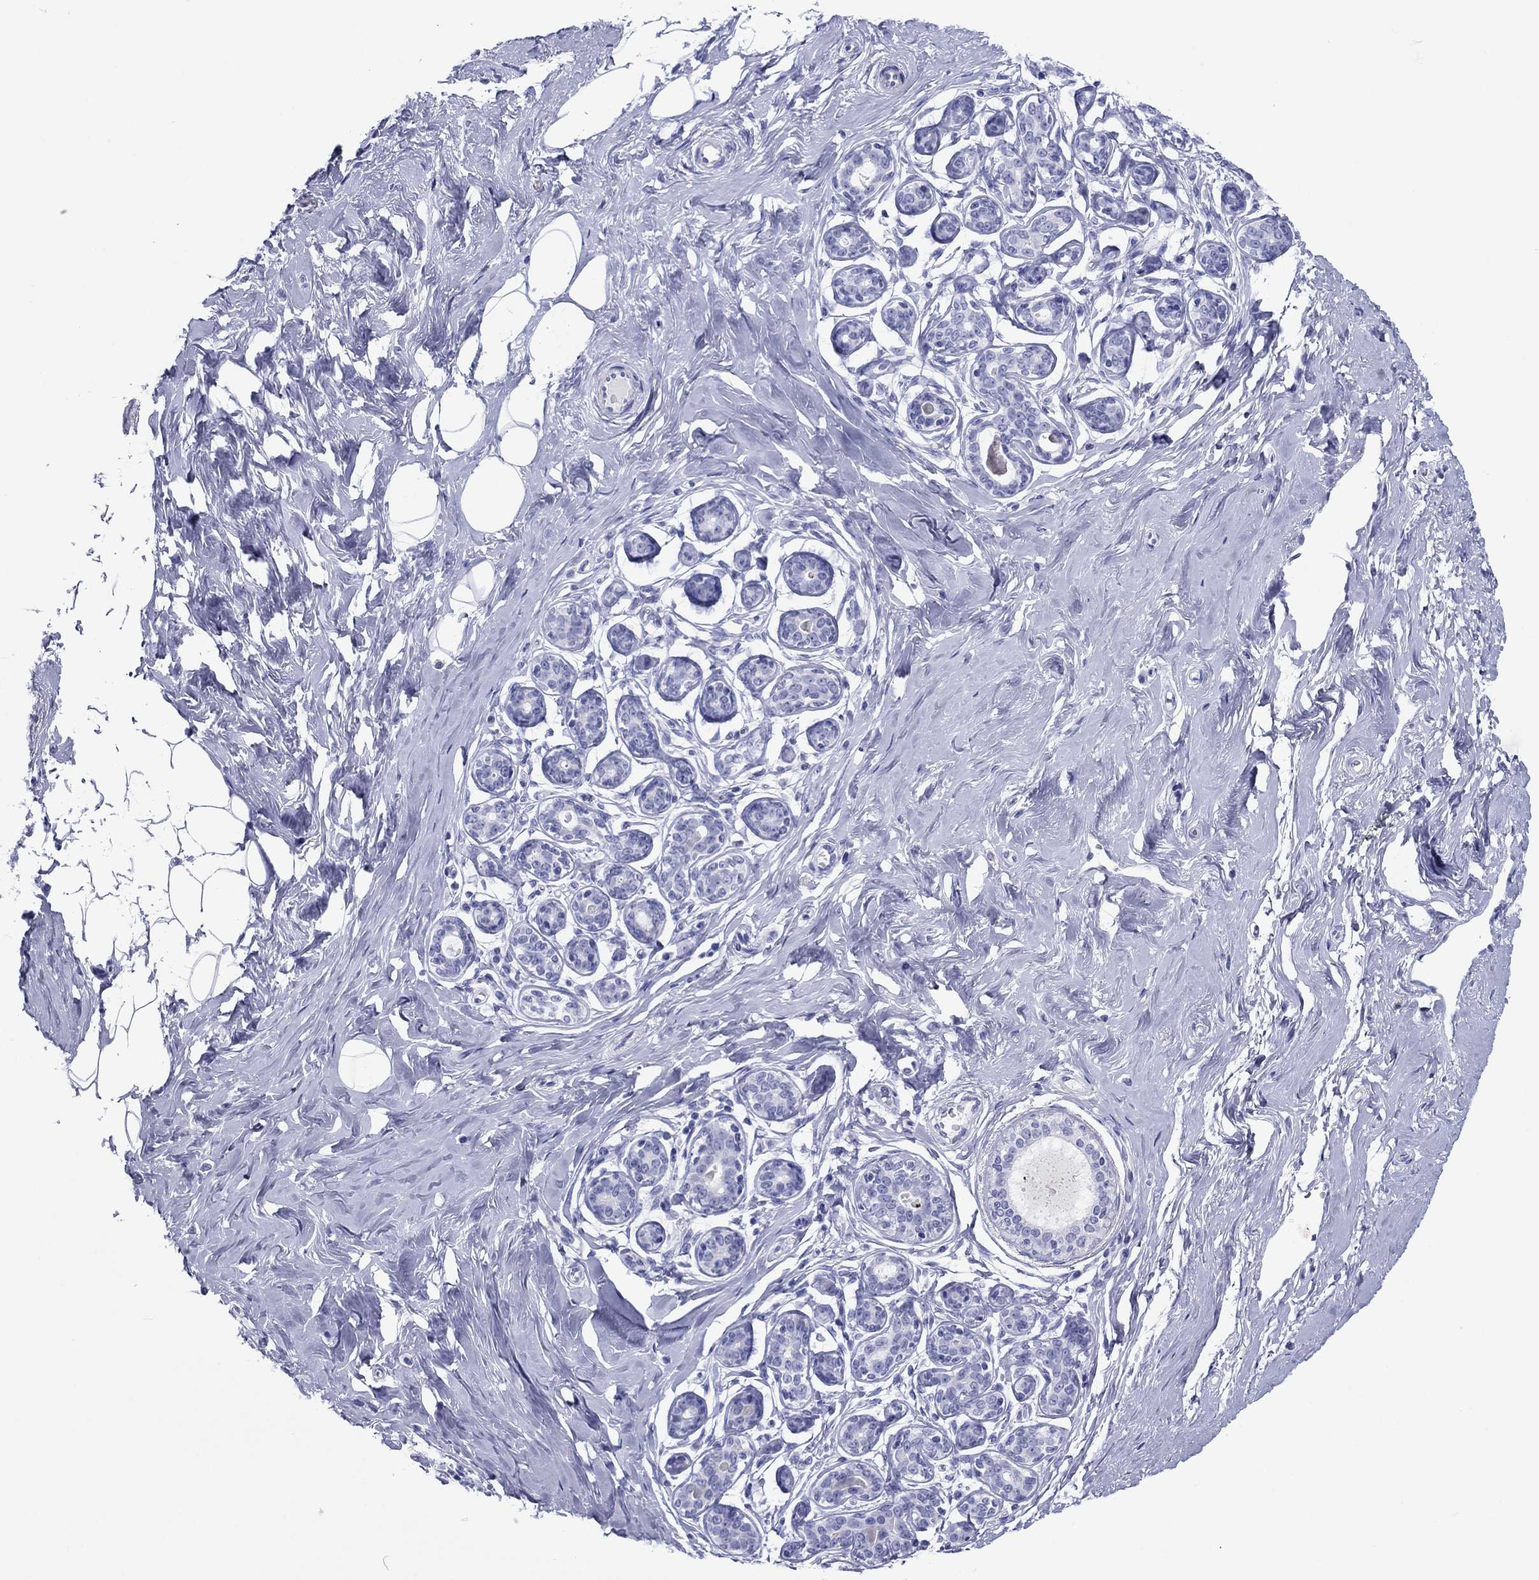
{"staining": {"intensity": "negative", "quantity": "none", "location": "none"}, "tissue": "breast", "cell_type": "Adipocytes", "image_type": "normal", "snomed": [{"axis": "morphology", "description": "Normal tissue, NOS"}, {"axis": "topography", "description": "Skin"}, {"axis": "topography", "description": "Breast"}], "caption": "This is an IHC image of normal breast. There is no staining in adipocytes.", "gene": "ATP4A", "patient": {"sex": "female", "age": 43}}